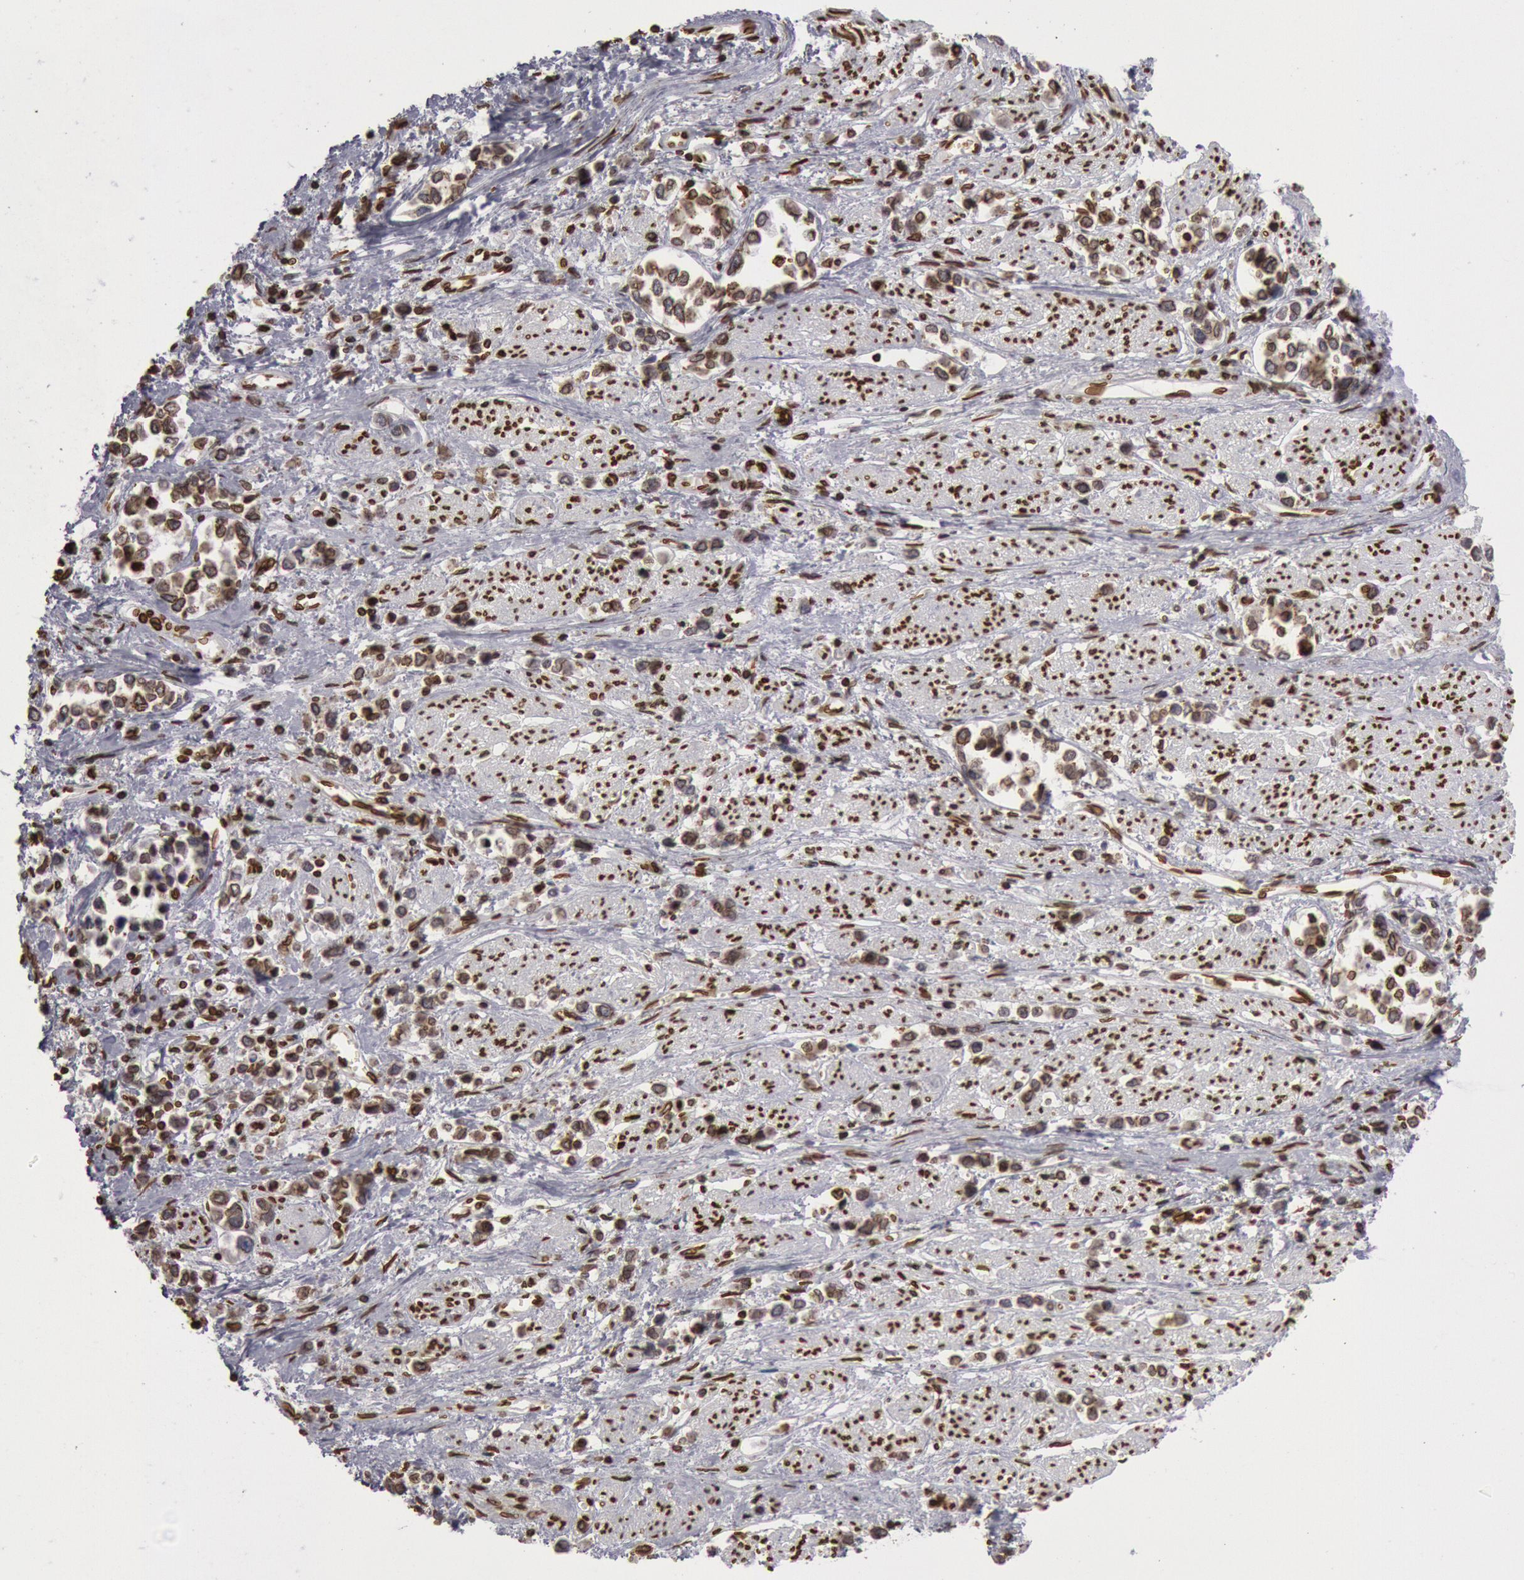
{"staining": {"intensity": "strong", "quantity": ">75%", "location": "cytoplasmic/membranous,nuclear"}, "tissue": "stomach cancer", "cell_type": "Tumor cells", "image_type": "cancer", "snomed": [{"axis": "morphology", "description": "Adenocarcinoma, NOS"}, {"axis": "topography", "description": "Stomach, upper"}], "caption": "Brown immunohistochemical staining in human stomach adenocarcinoma reveals strong cytoplasmic/membranous and nuclear staining in approximately >75% of tumor cells.", "gene": "SUN2", "patient": {"sex": "male", "age": 76}}